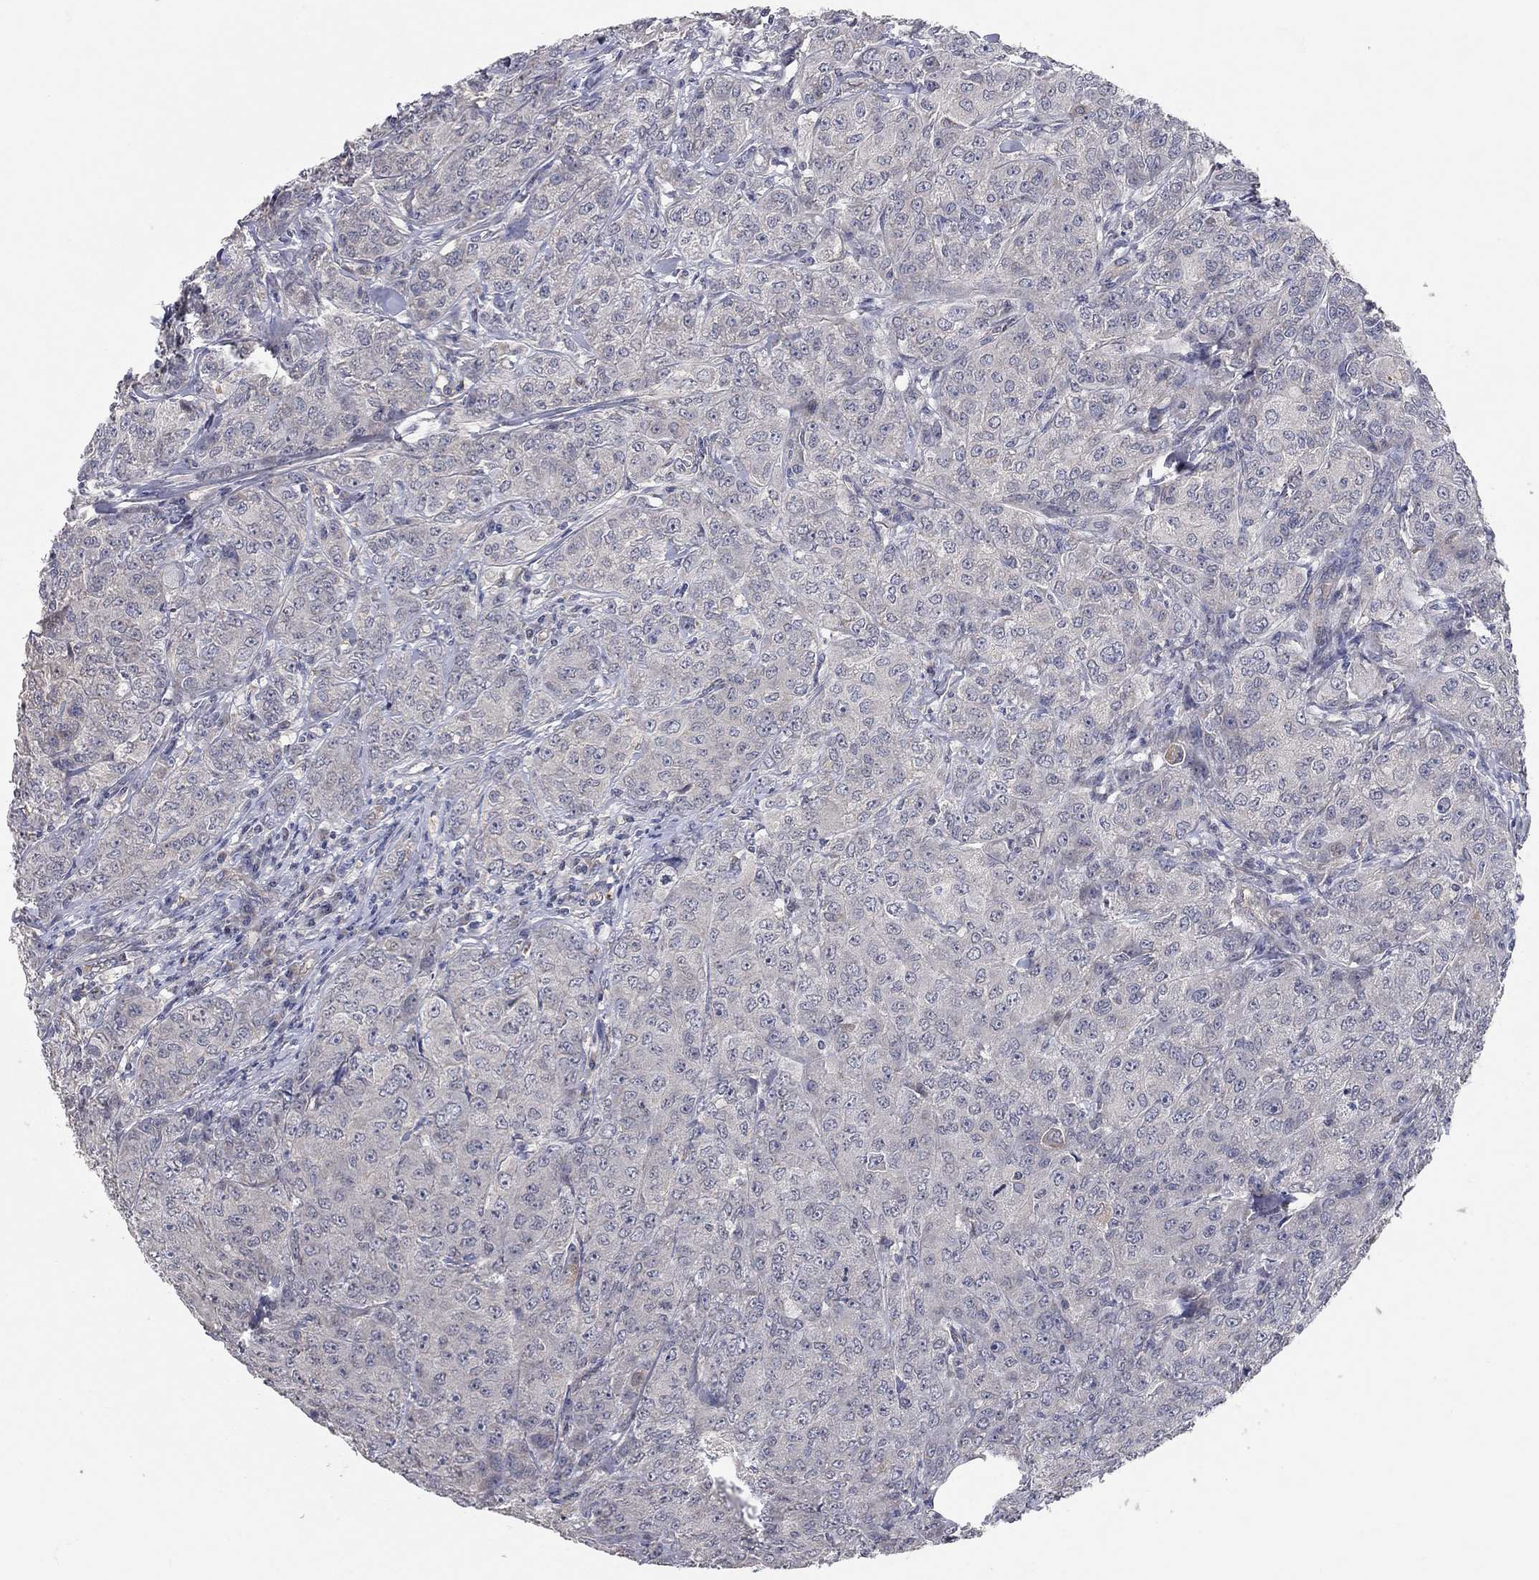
{"staining": {"intensity": "negative", "quantity": "none", "location": "none"}, "tissue": "breast cancer", "cell_type": "Tumor cells", "image_type": "cancer", "snomed": [{"axis": "morphology", "description": "Duct carcinoma"}, {"axis": "topography", "description": "Breast"}], "caption": "A high-resolution histopathology image shows IHC staining of breast cancer, which shows no significant expression in tumor cells.", "gene": "WASF3", "patient": {"sex": "female", "age": 43}}